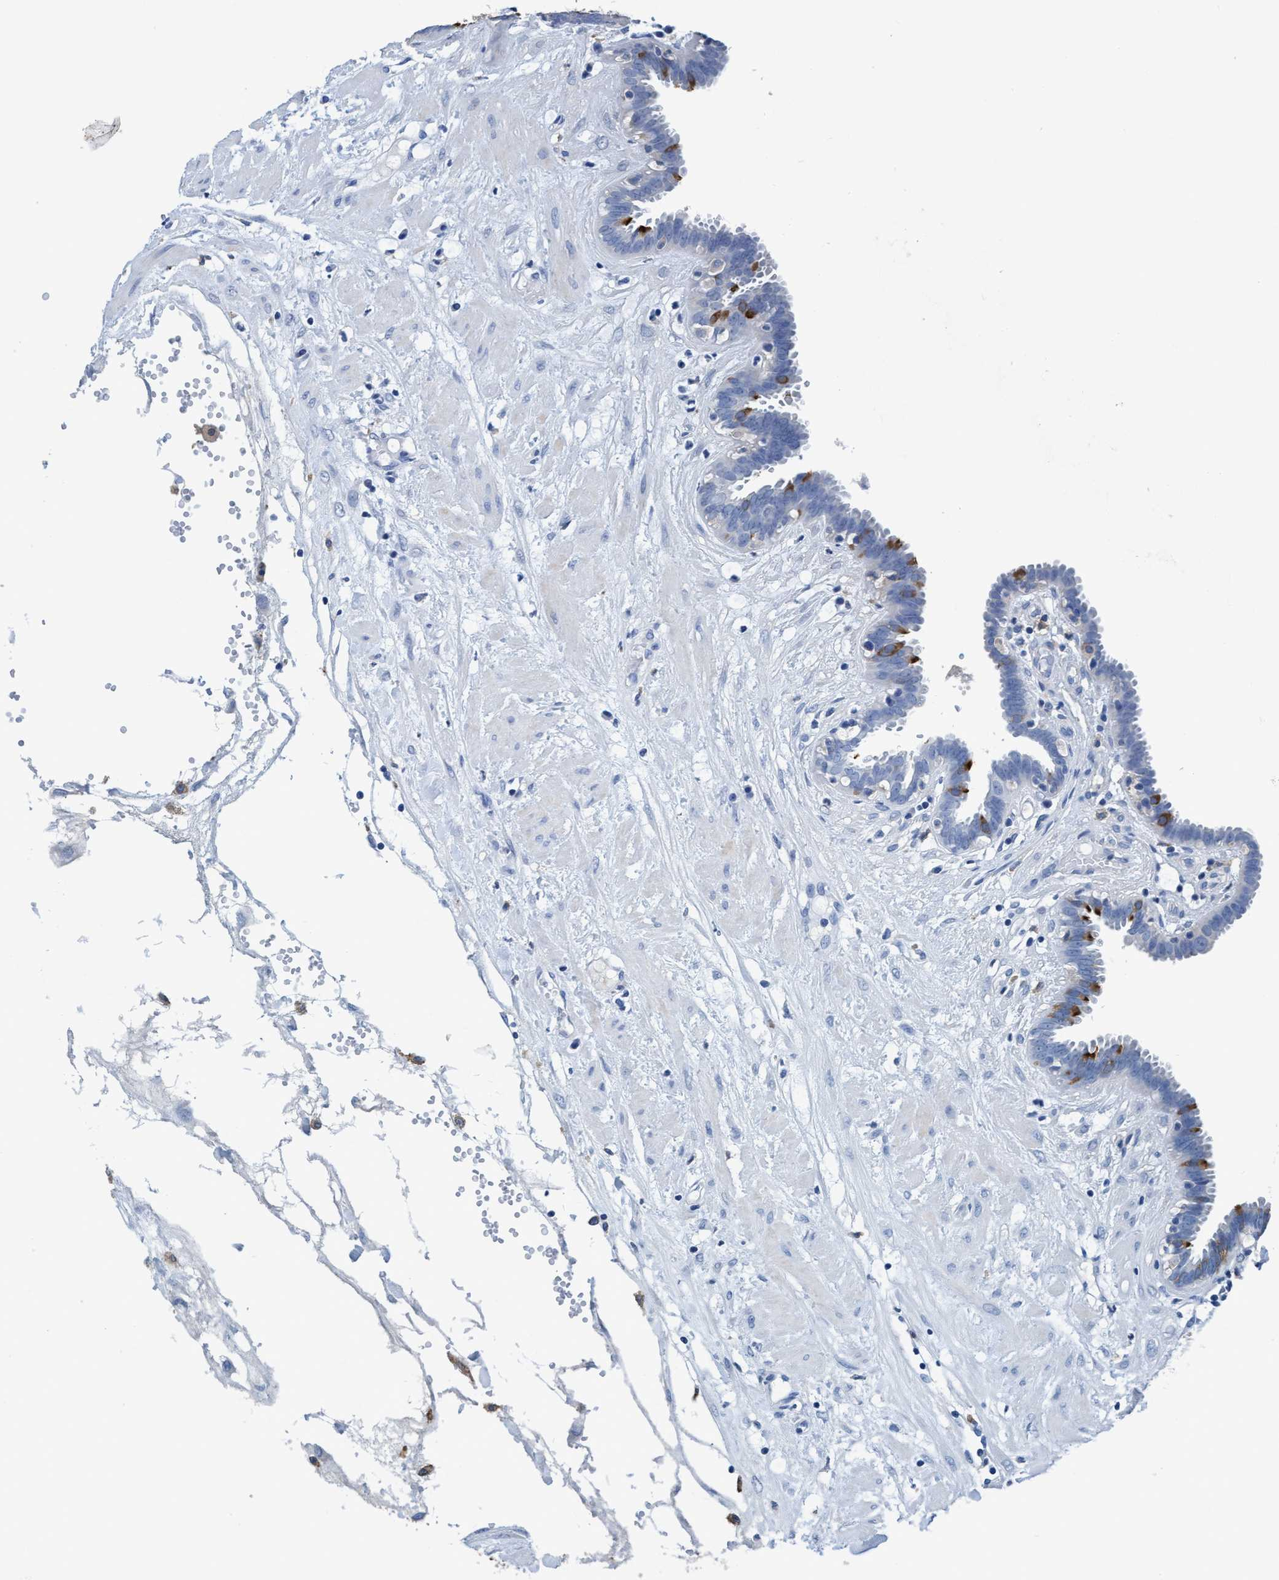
{"staining": {"intensity": "strong", "quantity": "25%-75%", "location": "cytoplasmic/membranous"}, "tissue": "fallopian tube", "cell_type": "Glandular cells", "image_type": "normal", "snomed": [{"axis": "morphology", "description": "Normal tissue, NOS"}, {"axis": "topography", "description": "Fallopian tube"}, {"axis": "topography", "description": "Placenta"}], "caption": "Glandular cells demonstrate strong cytoplasmic/membranous expression in about 25%-75% of cells in normal fallopian tube.", "gene": "DNAI1", "patient": {"sex": "female", "age": 32}}